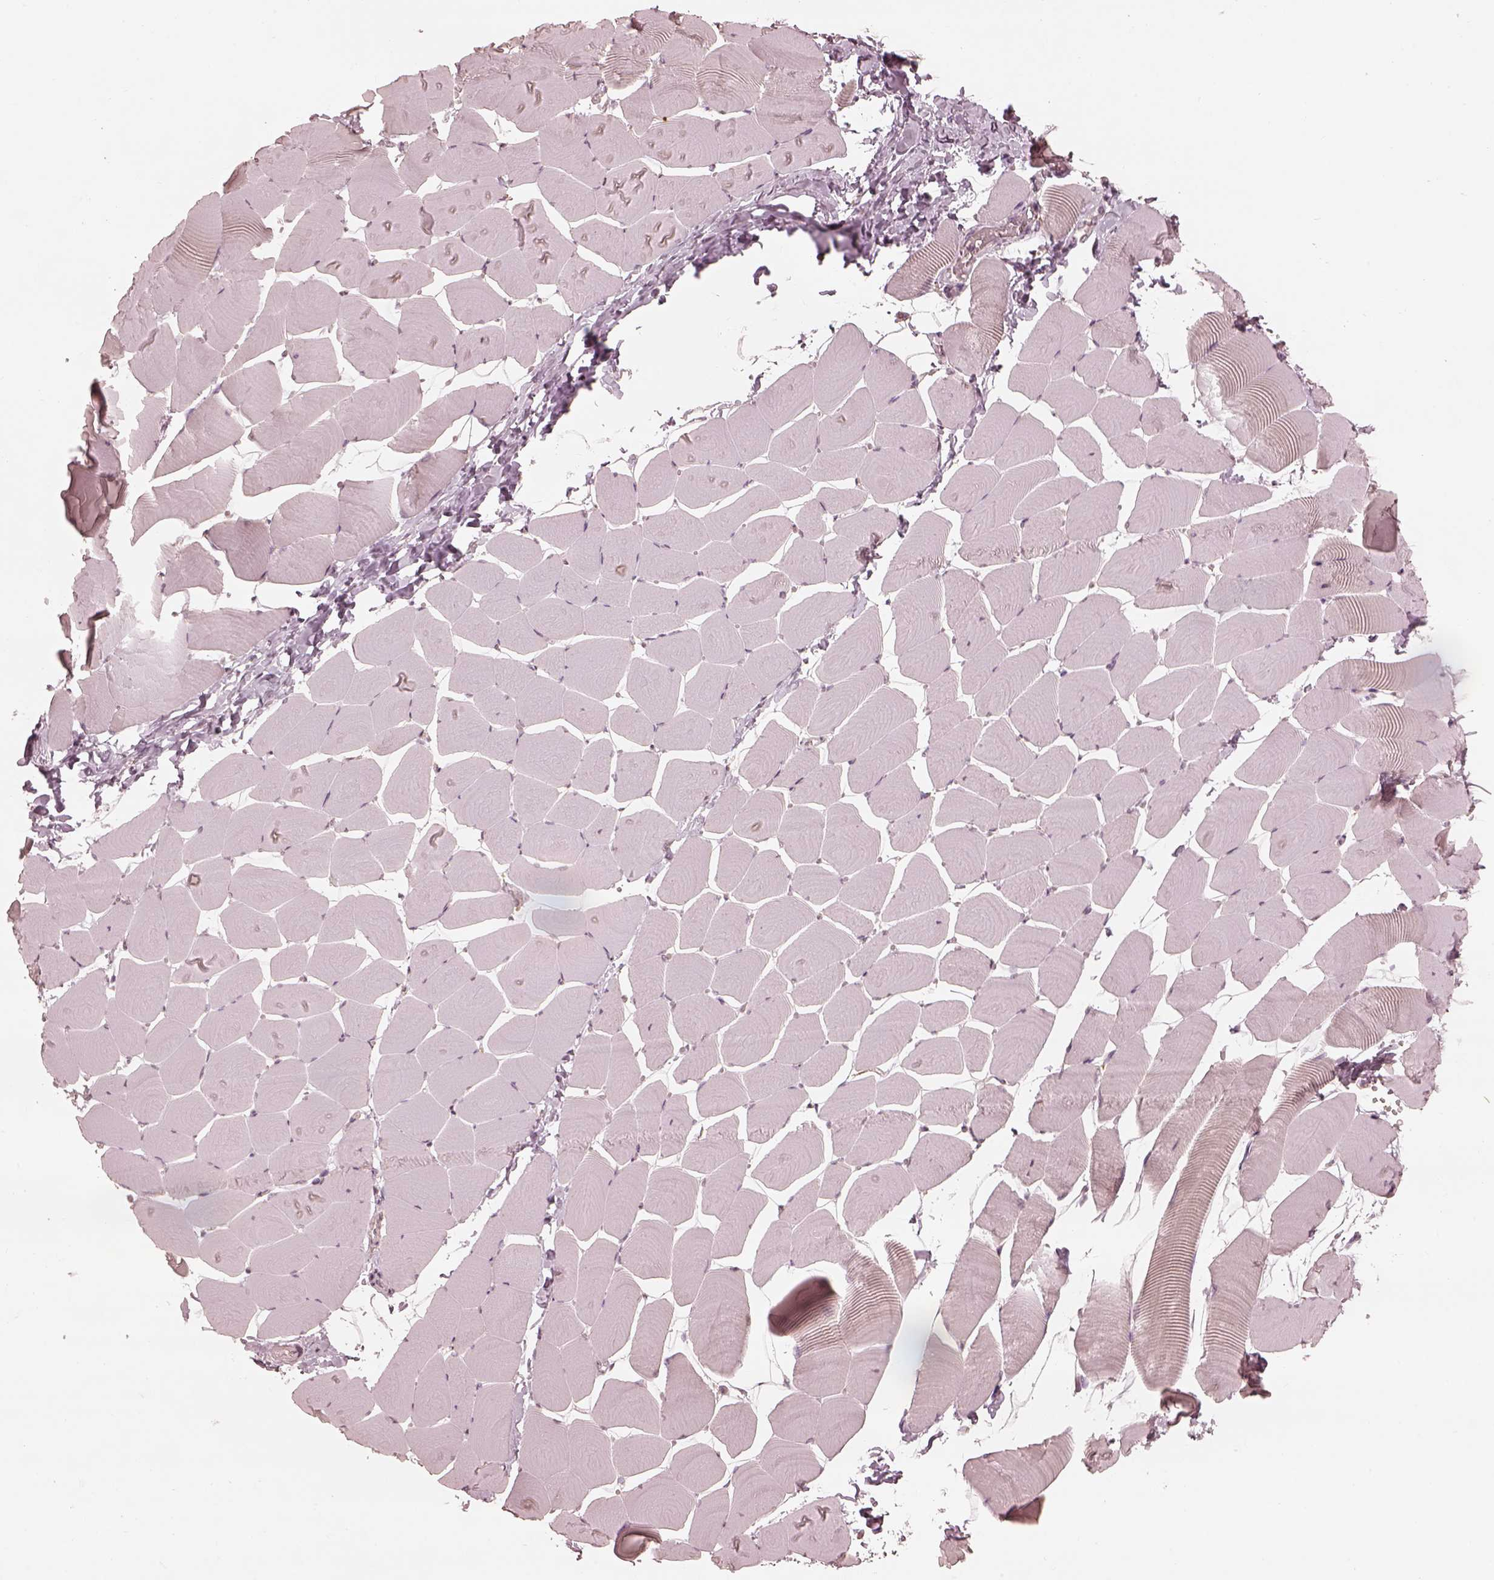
{"staining": {"intensity": "negative", "quantity": "none", "location": "none"}, "tissue": "skeletal muscle", "cell_type": "Myocytes", "image_type": "normal", "snomed": [{"axis": "morphology", "description": "Normal tissue, NOS"}, {"axis": "topography", "description": "Skeletal muscle"}], "caption": "High power microscopy image of an immunohistochemistry (IHC) micrograph of benign skeletal muscle, revealing no significant staining in myocytes.", "gene": "CALR3", "patient": {"sex": "male", "age": 25}}